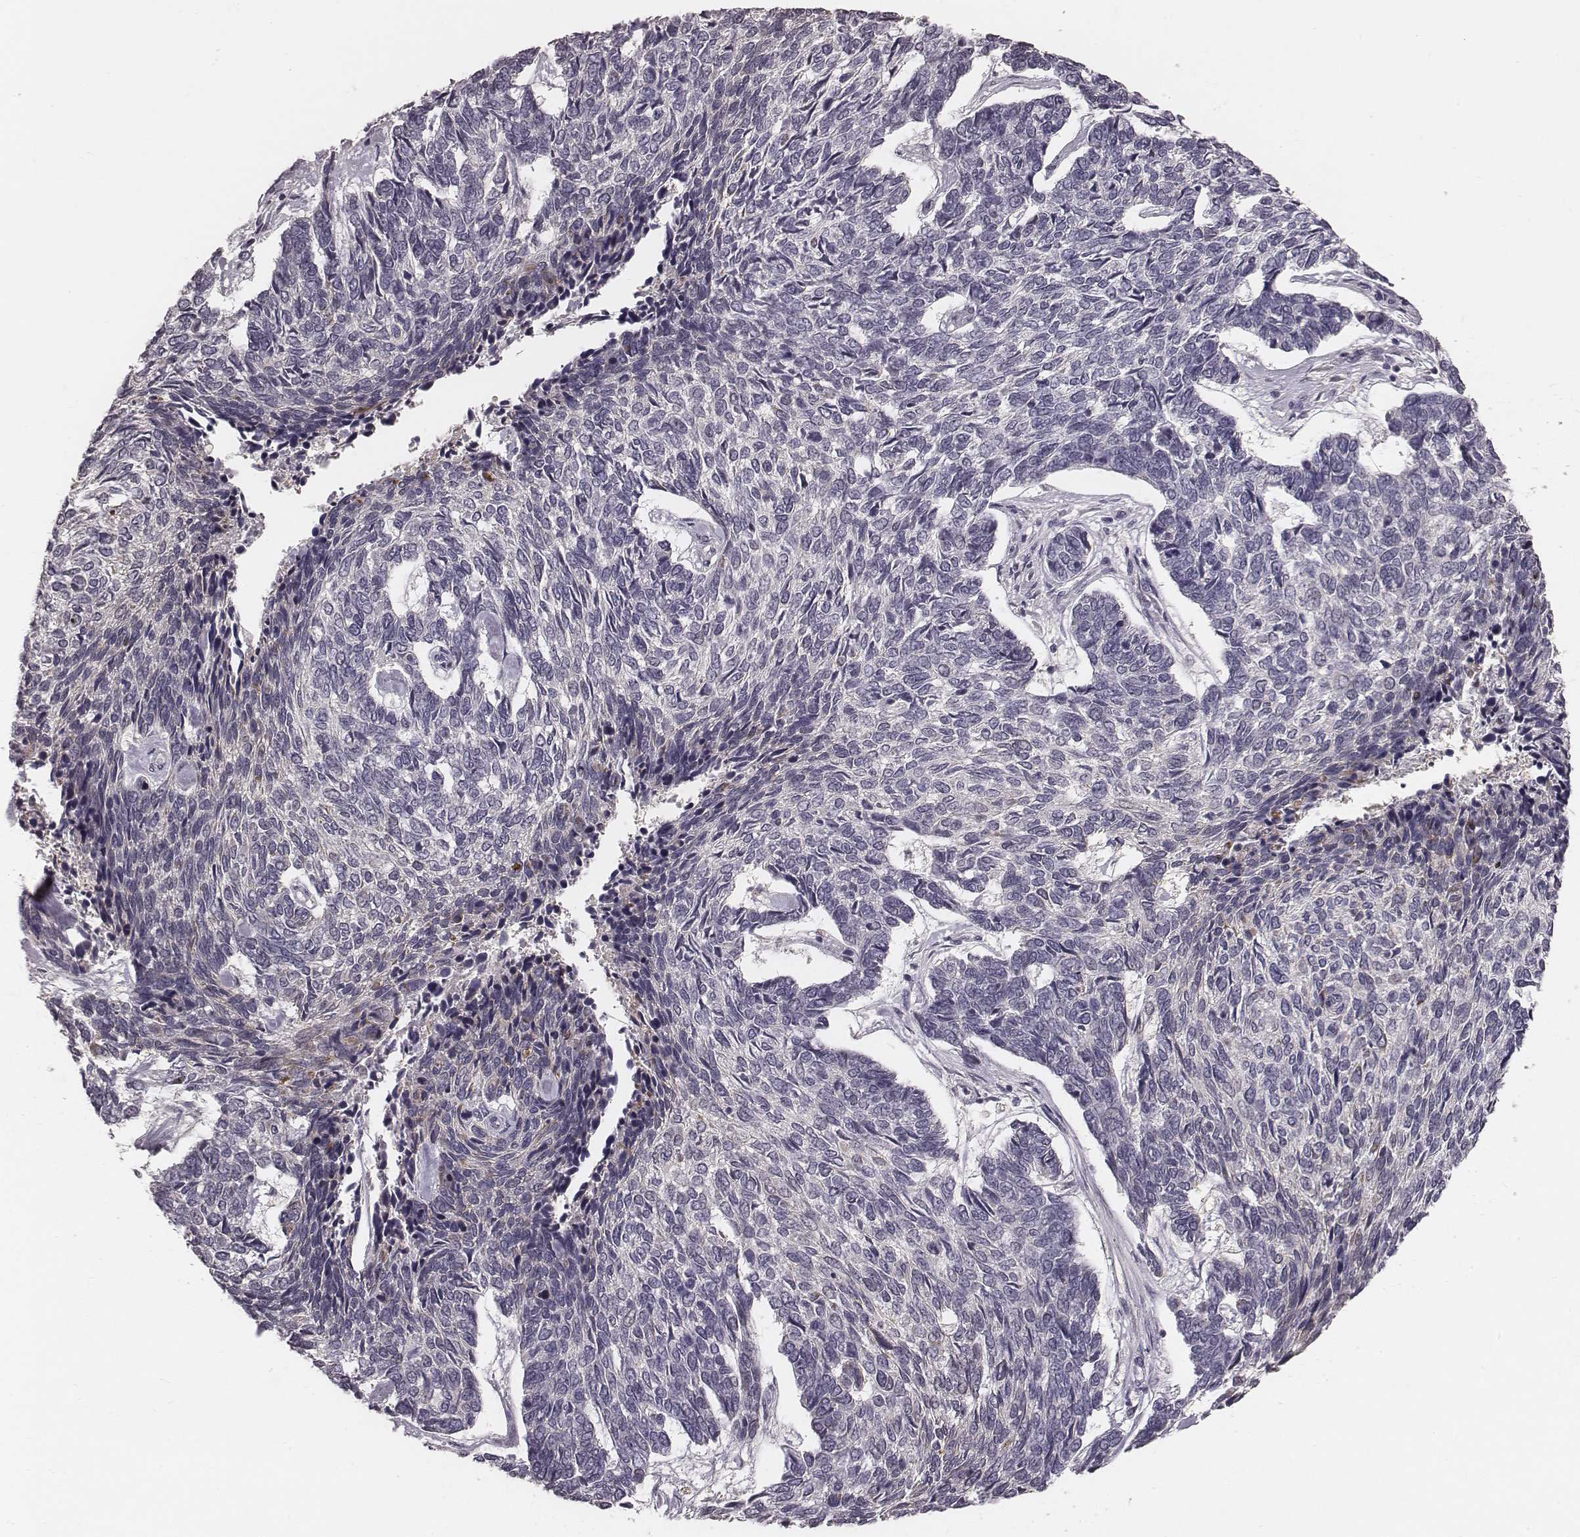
{"staining": {"intensity": "negative", "quantity": "none", "location": "none"}, "tissue": "skin cancer", "cell_type": "Tumor cells", "image_type": "cancer", "snomed": [{"axis": "morphology", "description": "Basal cell carcinoma"}, {"axis": "topography", "description": "Skin"}], "caption": "IHC image of basal cell carcinoma (skin) stained for a protein (brown), which displays no staining in tumor cells.", "gene": "IQCG", "patient": {"sex": "female", "age": 65}}